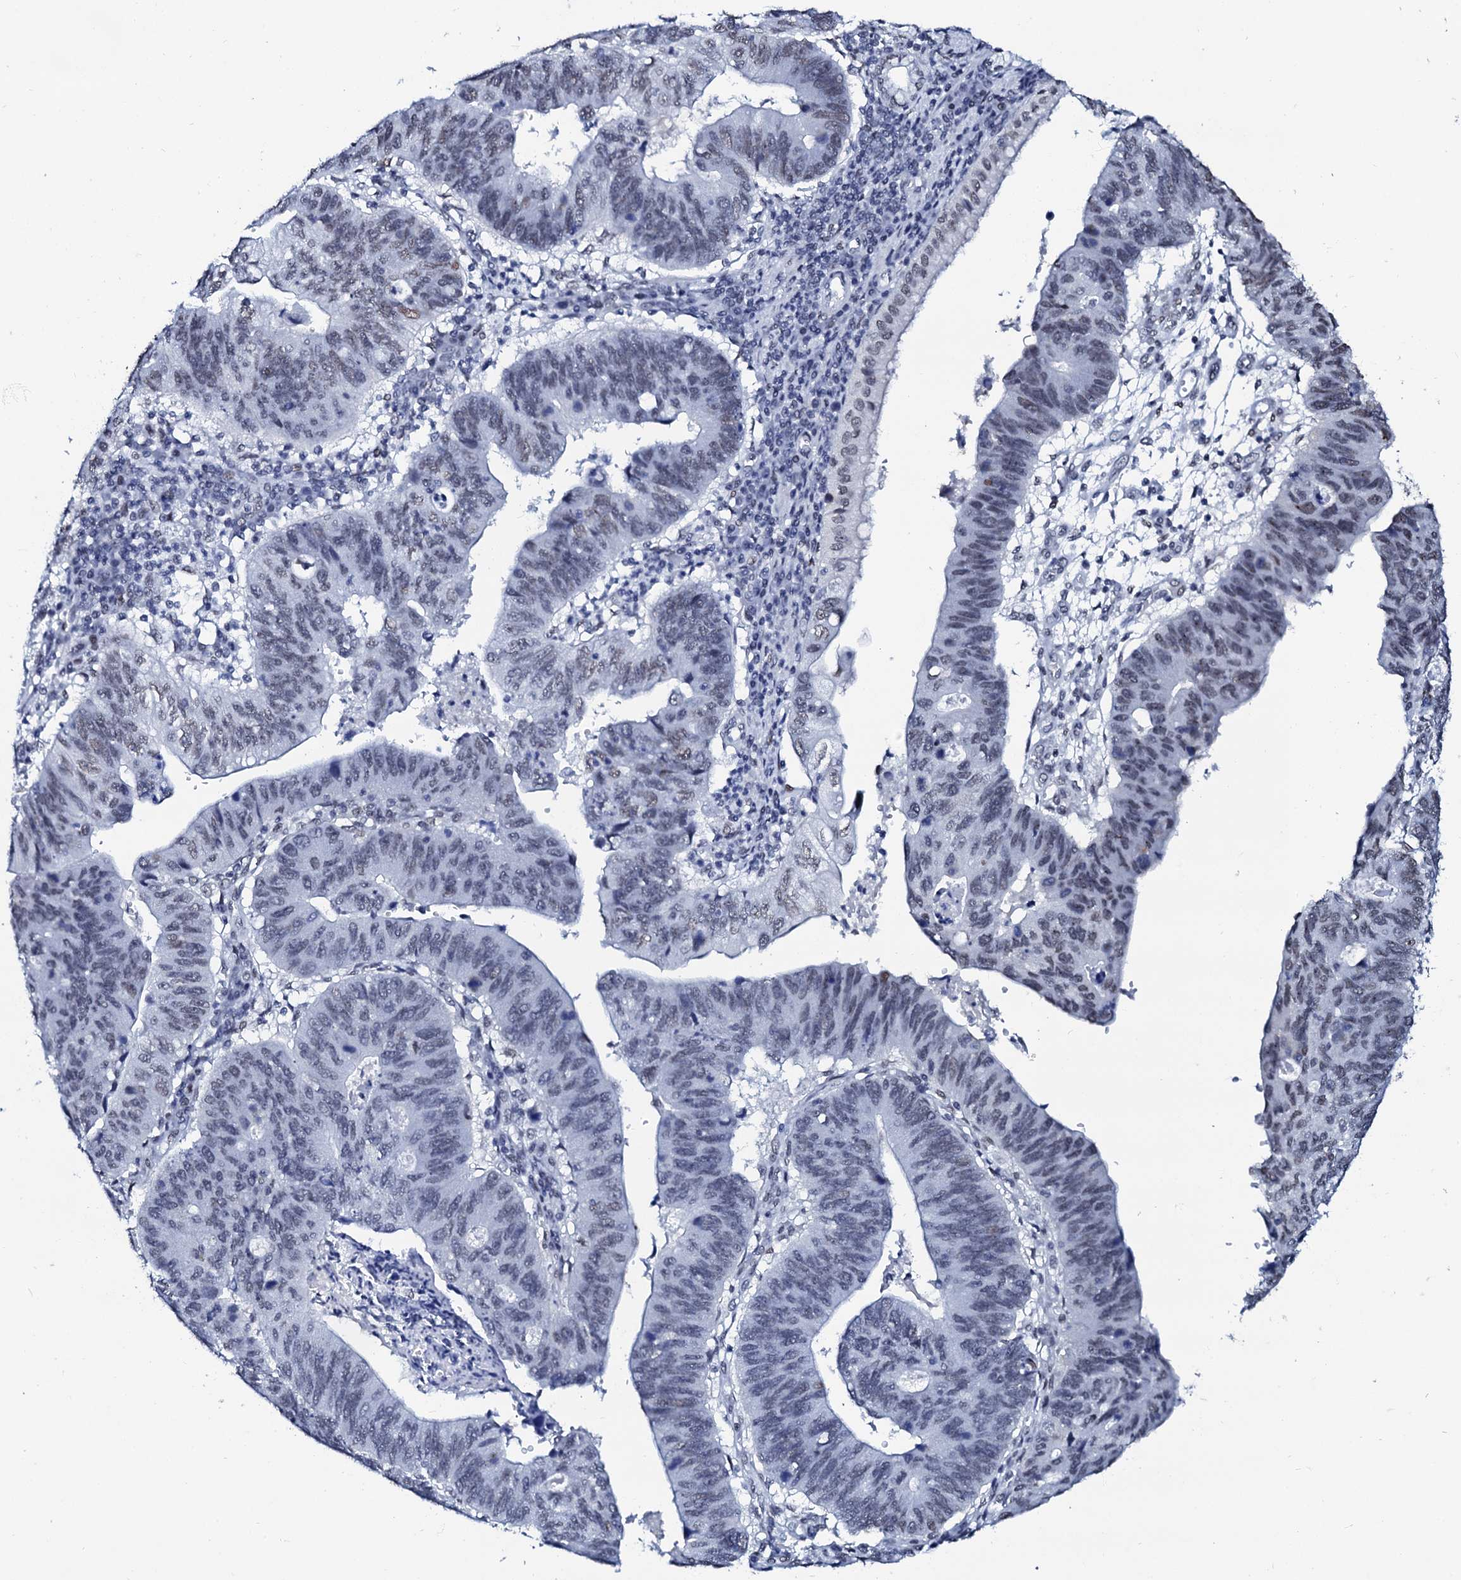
{"staining": {"intensity": "negative", "quantity": "none", "location": "none"}, "tissue": "stomach cancer", "cell_type": "Tumor cells", "image_type": "cancer", "snomed": [{"axis": "morphology", "description": "Adenocarcinoma, NOS"}, {"axis": "topography", "description": "Stomach"}], "caption": "Immunohistochemistry (IHC) micrograph of neoplastic tissue: human stomach cancer stained with DAB (3,3'-diaminobenzidine) exhibits no significant protein positivity in tumor cells.", "gene": "SPATA19", "patient": {"sex": "male", "age": 59}}